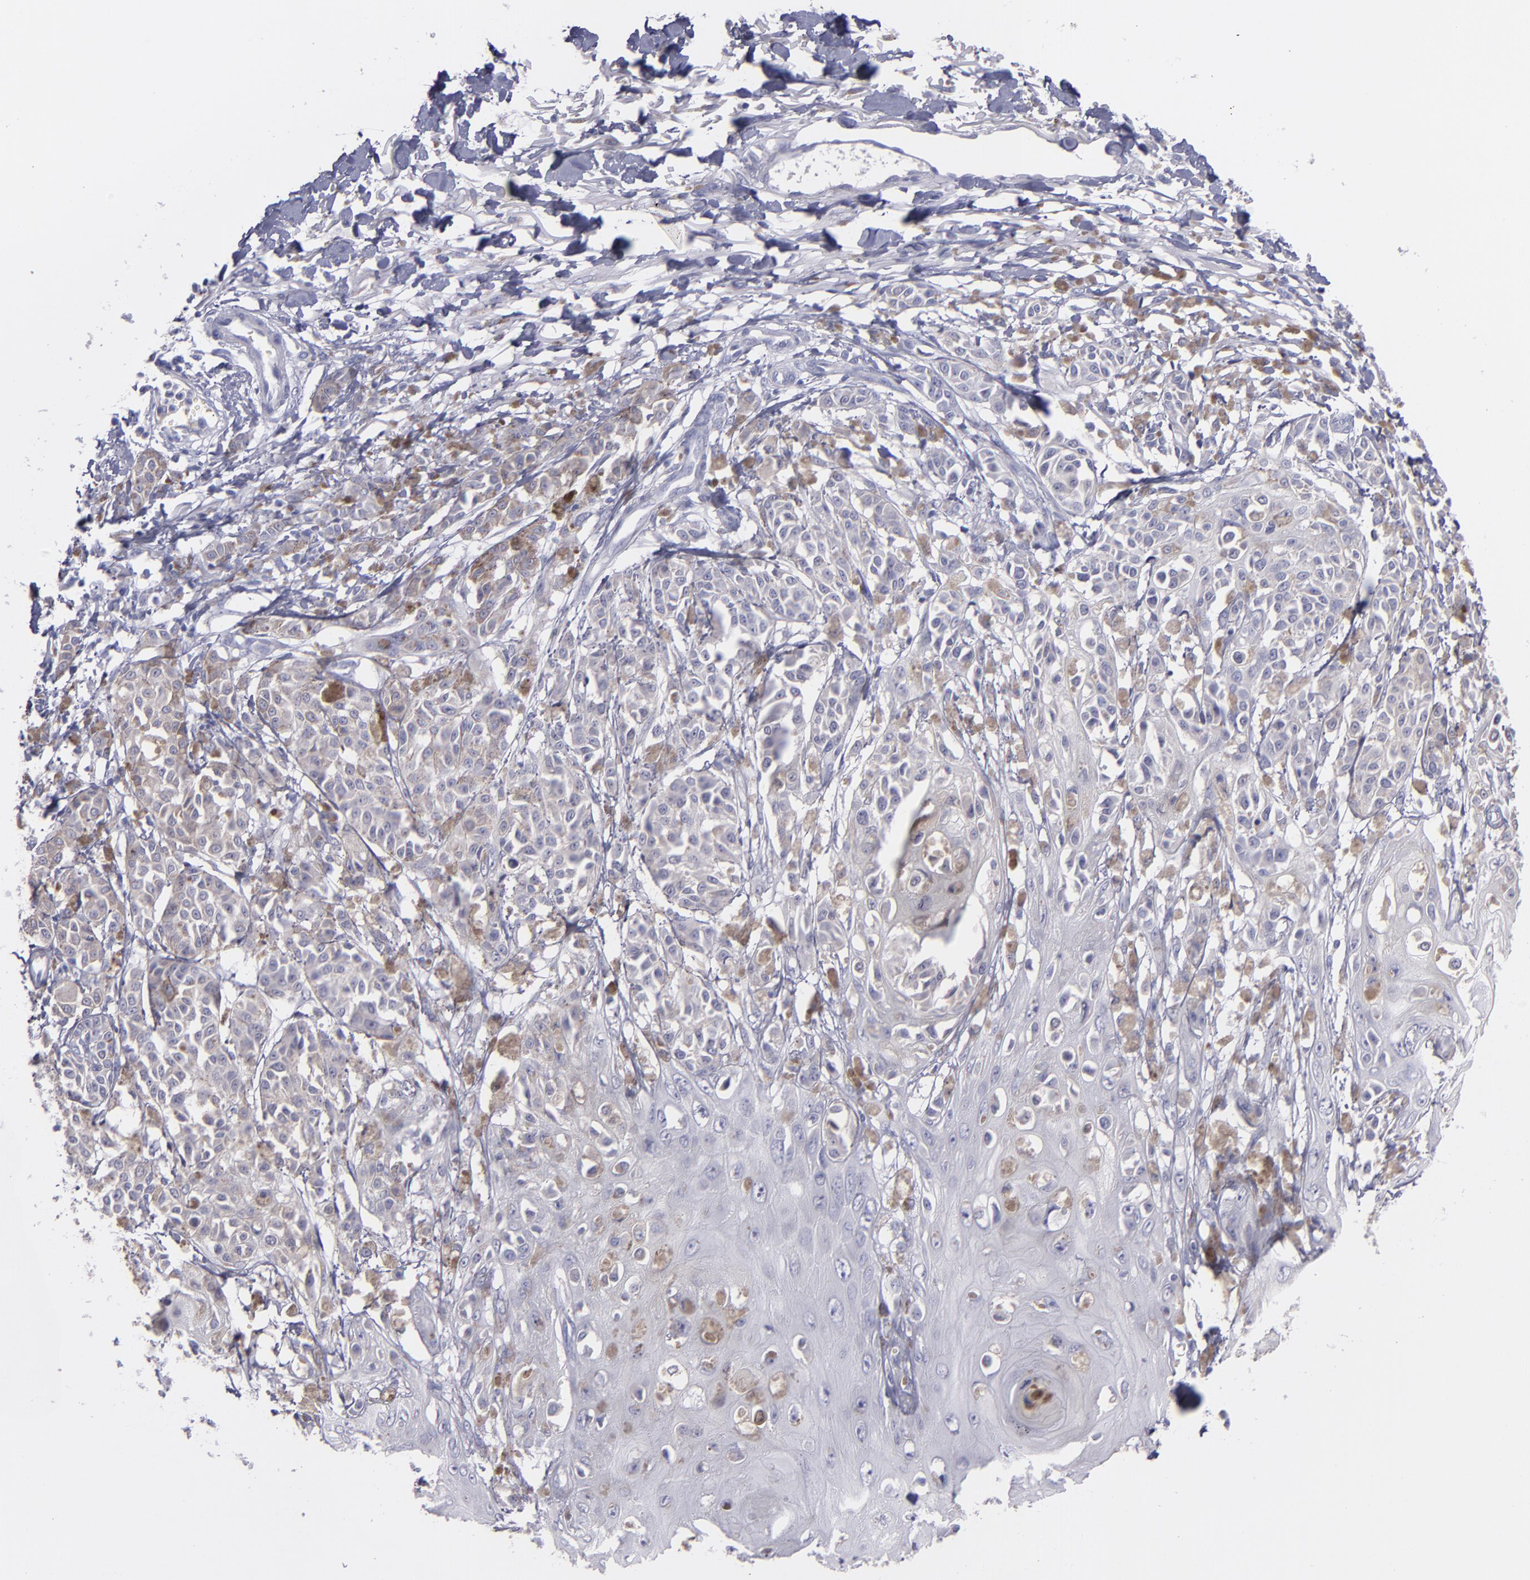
{"staining": {"intensity": "weak", "quantity": "25%-75%", "location": "cytoplasmic/membranous"}, "tissue": "melanoma", "cell_type": "Tumor cells", "image_type": "cancer", "snomed": [{"axis": "morphology", "description": "Malignant melanoma, NOS"}, {"axis": "topography", "description": "Skin"}], "caption": "Malignant melanoma stained with IHC displays weak cytoplasmic/membranous staining in about 25%-75% of tumor cells.", "gene": "SNAP25", "patient": {"sex": "male", "age": 76}}